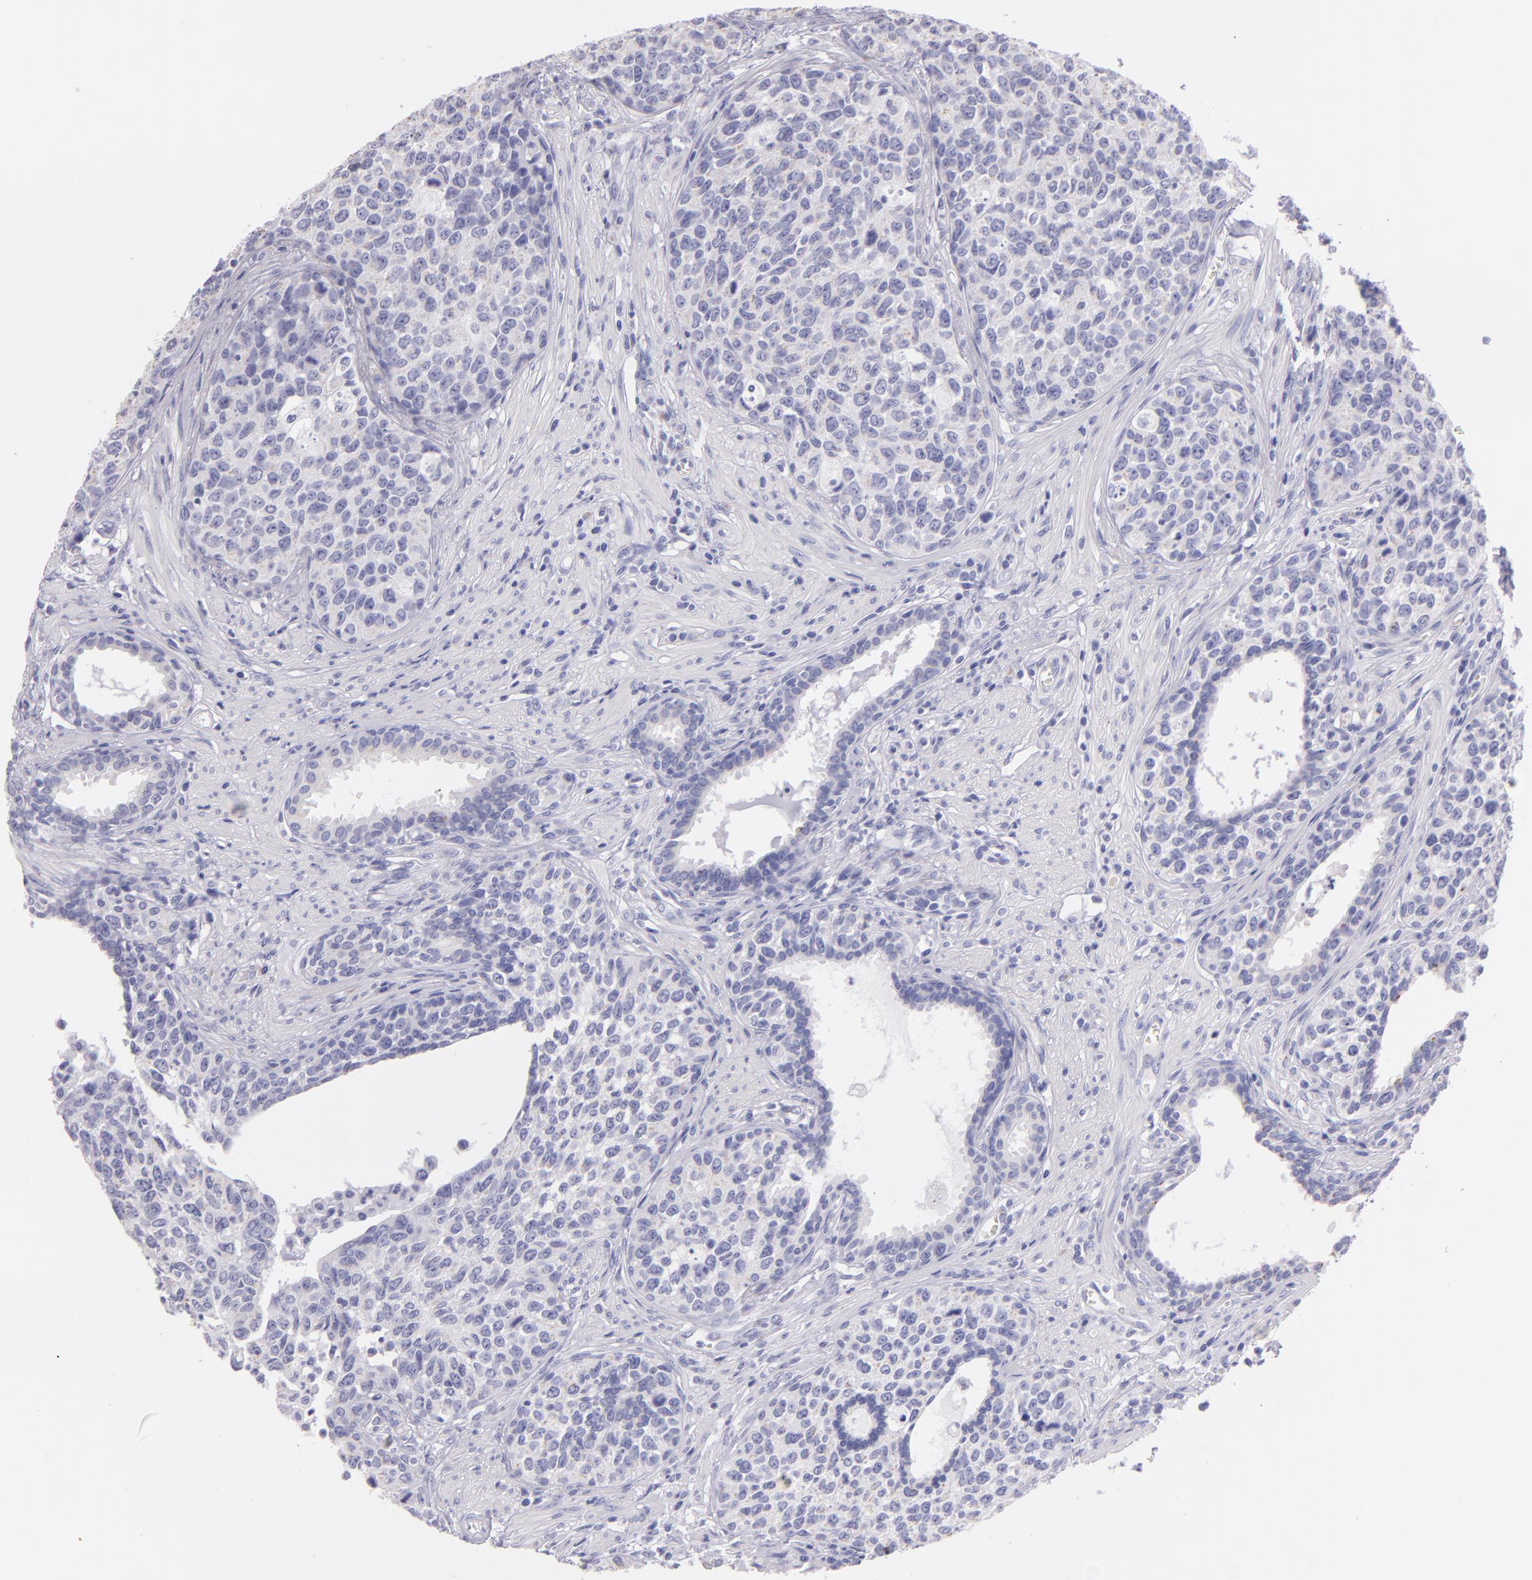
{"staining": {"intensity": "negative", "quantity": "none", "location": "none"}, "tissue": "urothelial cancer", "cell_type": "Tumor cells", "image_type": "cancer", "snomed": [{"axis": "morphology", "description": "Urothelial carcinoma, High grade"}, {"axis": "topography", "description": "Urinary bladder"}], "caption": "Tumor cells are negative for brown protein staining in urothelial cancer.", "gene": "MUC5AC", "patient": {"sex": "male", "age": 81}}